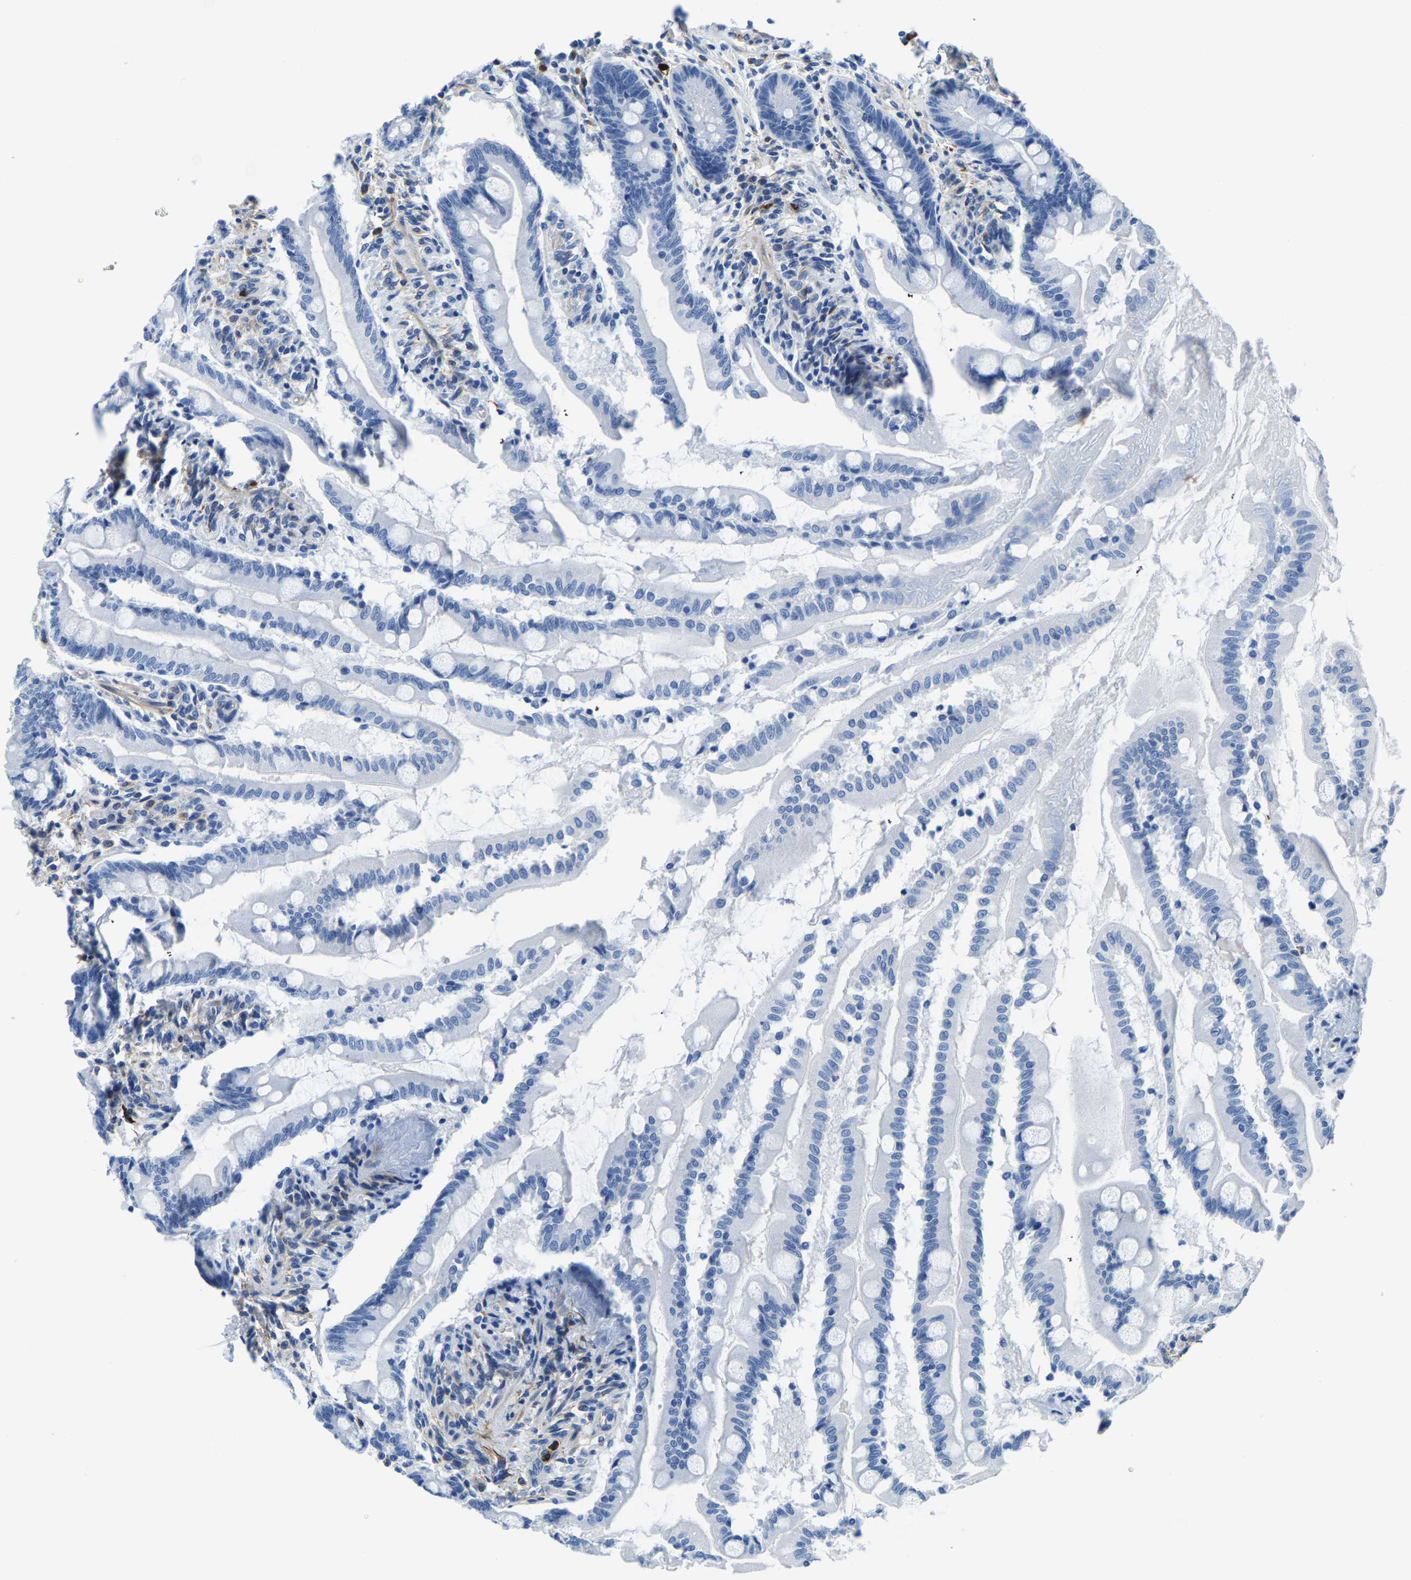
{"staining": {"intensity": "negative", "quantity": "none", "location": "none"}, "tissue": "small intestine", "cell_type": "Glandular cells", "image_type": "normal", "snomed": [{"axis": "morphology", "description": "Normal tissue, NOS"}, {"axis": "topography", "description": "Small intestine"}], "caption": "Benign small intestine was stained to show a protein in brown. There is no significant positivity in glandular cells. (DAB (3,3'-diaminobenzidine) immunohistochemistry (IHC) with hematoxylin counter stain).", "gene": "MS4A3", "patient": {"sex": "female", "age": 56}}